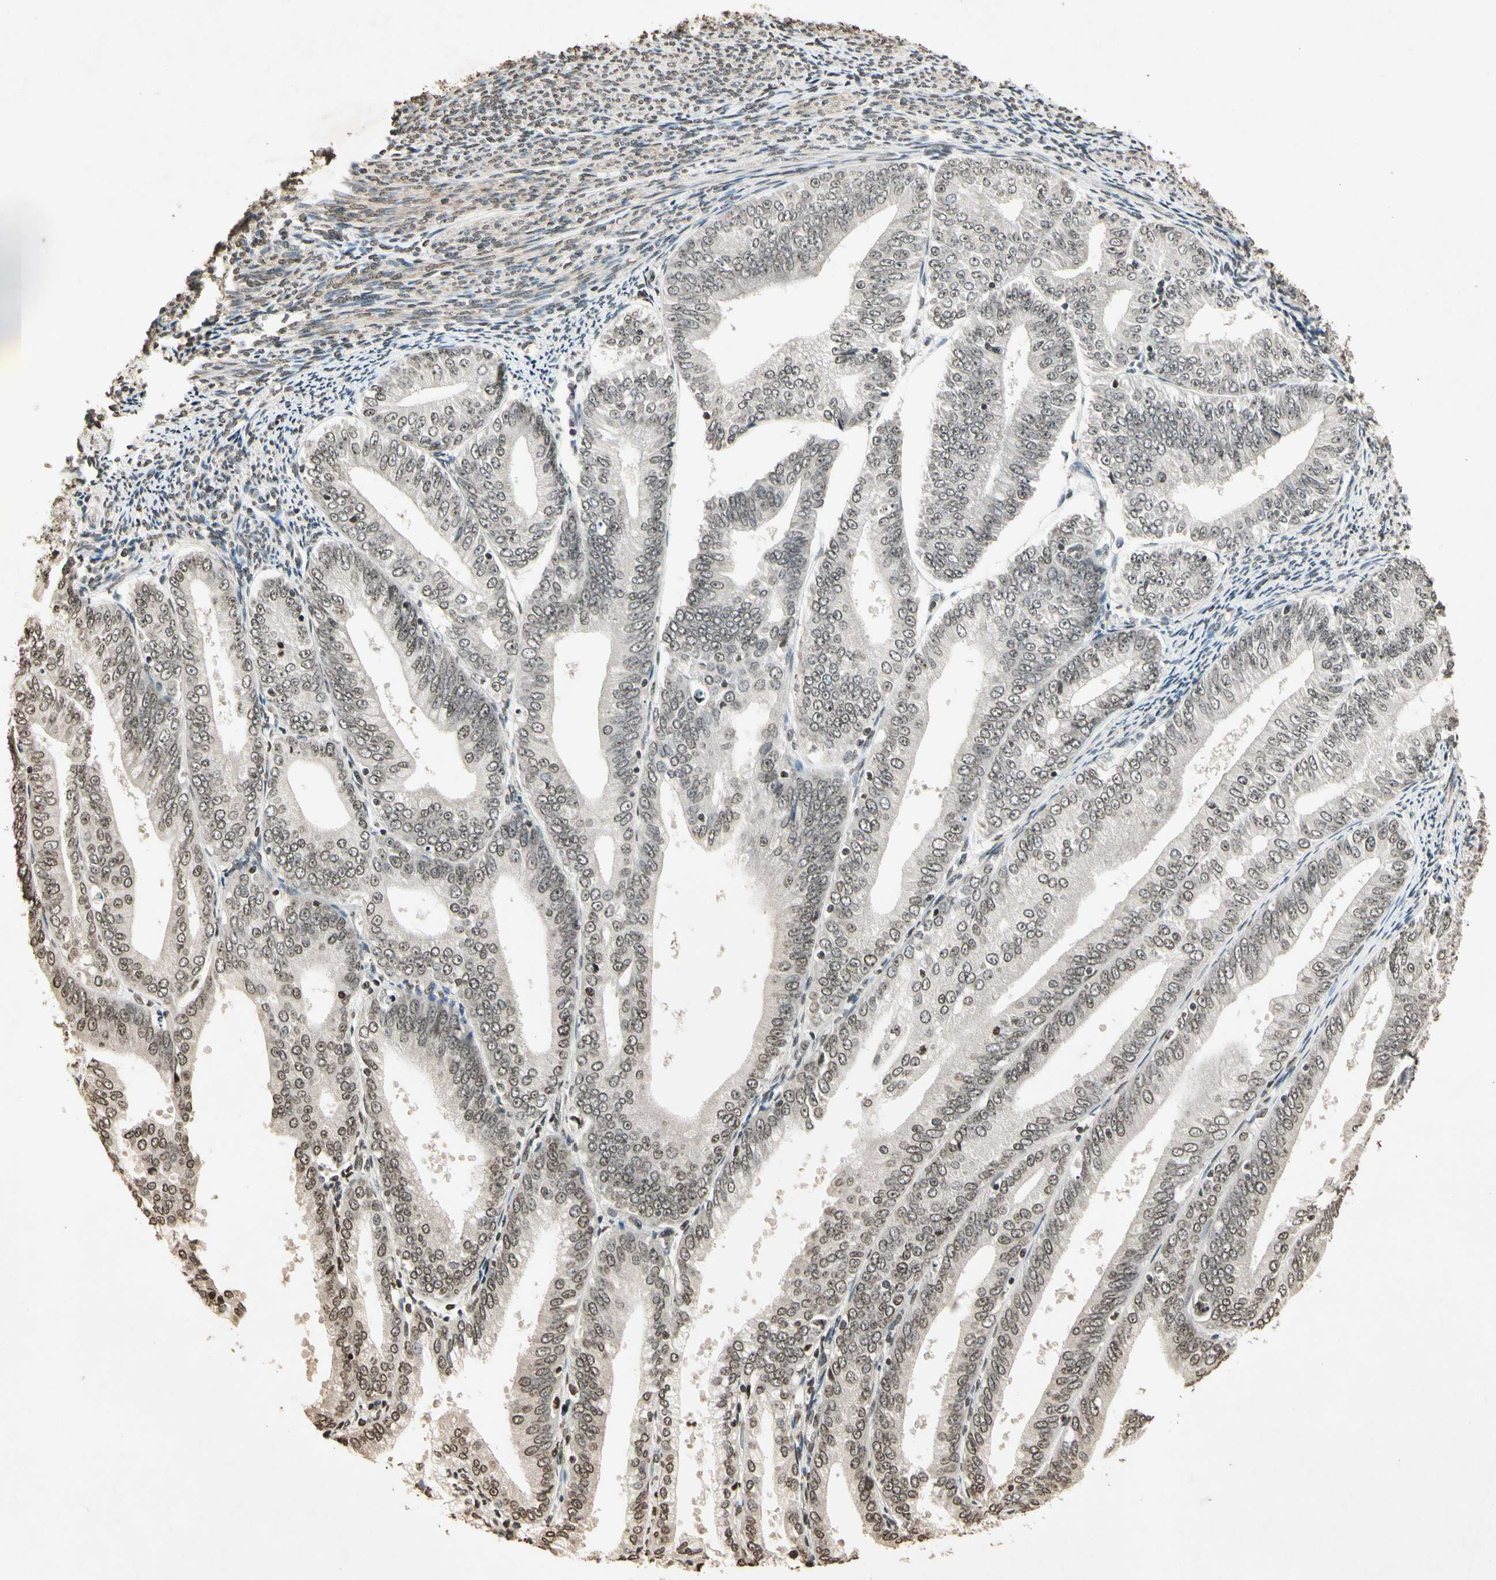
{"staining": {"intensity": "weak", "quantity": "25%-75%", "location": "cytoplasmic/membranous,nuclear"}, "tissue": "endometrial cancer", "cell_type": "Tumor cells", "image_type": "cancer", "snomed": [{"axis": "morphology", "description": "Adenocarcinoma, NOS"}, {"axis": "topography", "description": "Endometrium"}], "caption": "The immunohistochemical stain shows weak cytoplasmic/membranous and nuclear staining in tumor cells of endometrial cancer (adenocarcinoma) tissue.", "gene": "TOP1", "patient": {"sex": "female", "age": 63}}